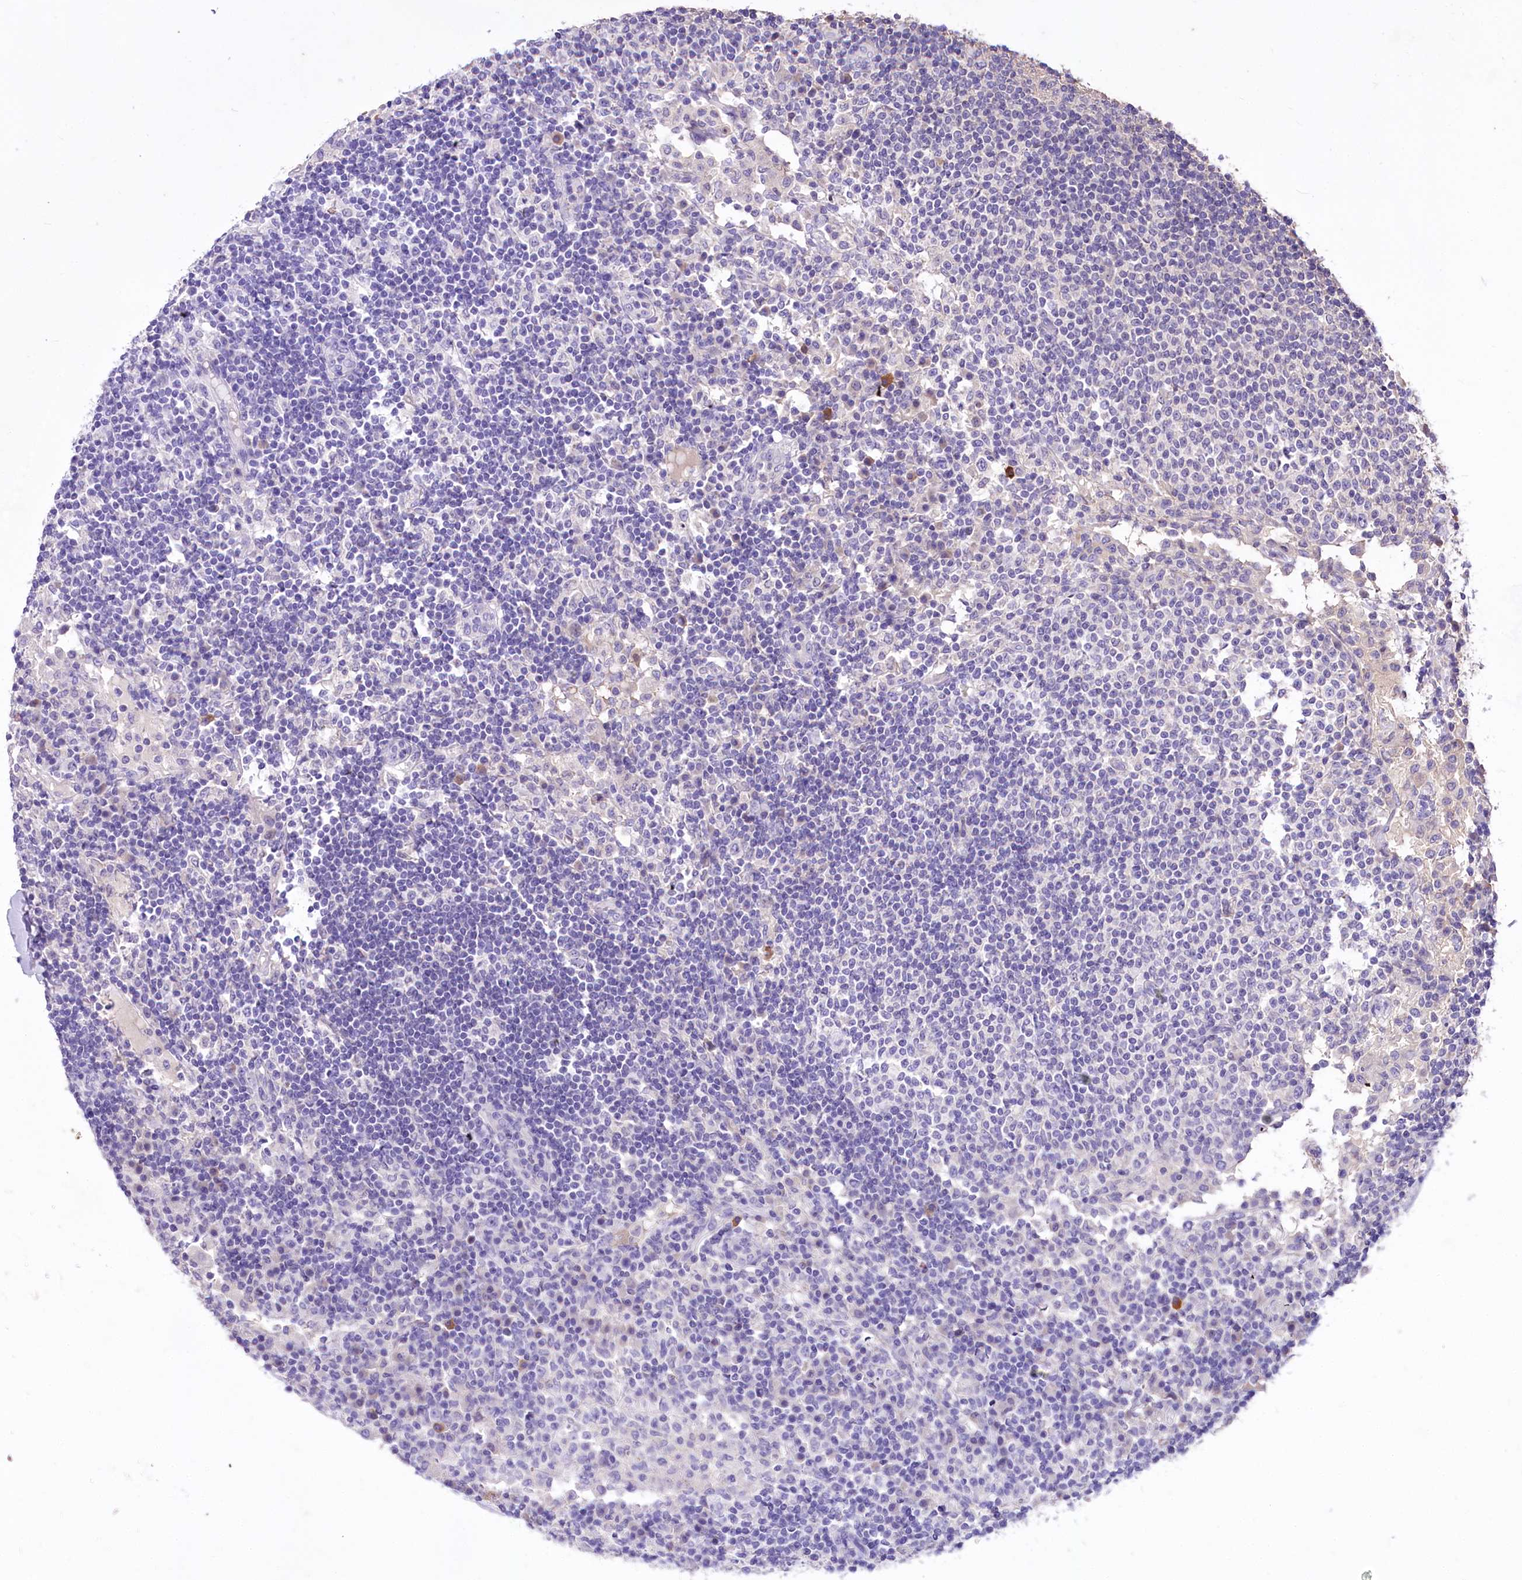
{"staining": {"intensity": "negative", "quantity": "none", "location": "none"}, "tissue": "lymph node", "cell_type": "Germinal center cells", "image_type": "normal", "snomed": [{"axis": "morphology", "description": "Normal tissue, NOS"}, {"axis": "topography", "description": "Lymph node"}], "caption": "This is a histopathology image of IHC staining of unremarkable lymph node, which shows no staining in germinal center cells. (Brightfield microscopy of DAB (3,3'-diaminobenzidine) immunohistochemistry (IHC) at high magnification).", "gene": "PCYOX1L", "patient": {"sex": "female", "age": 53}}